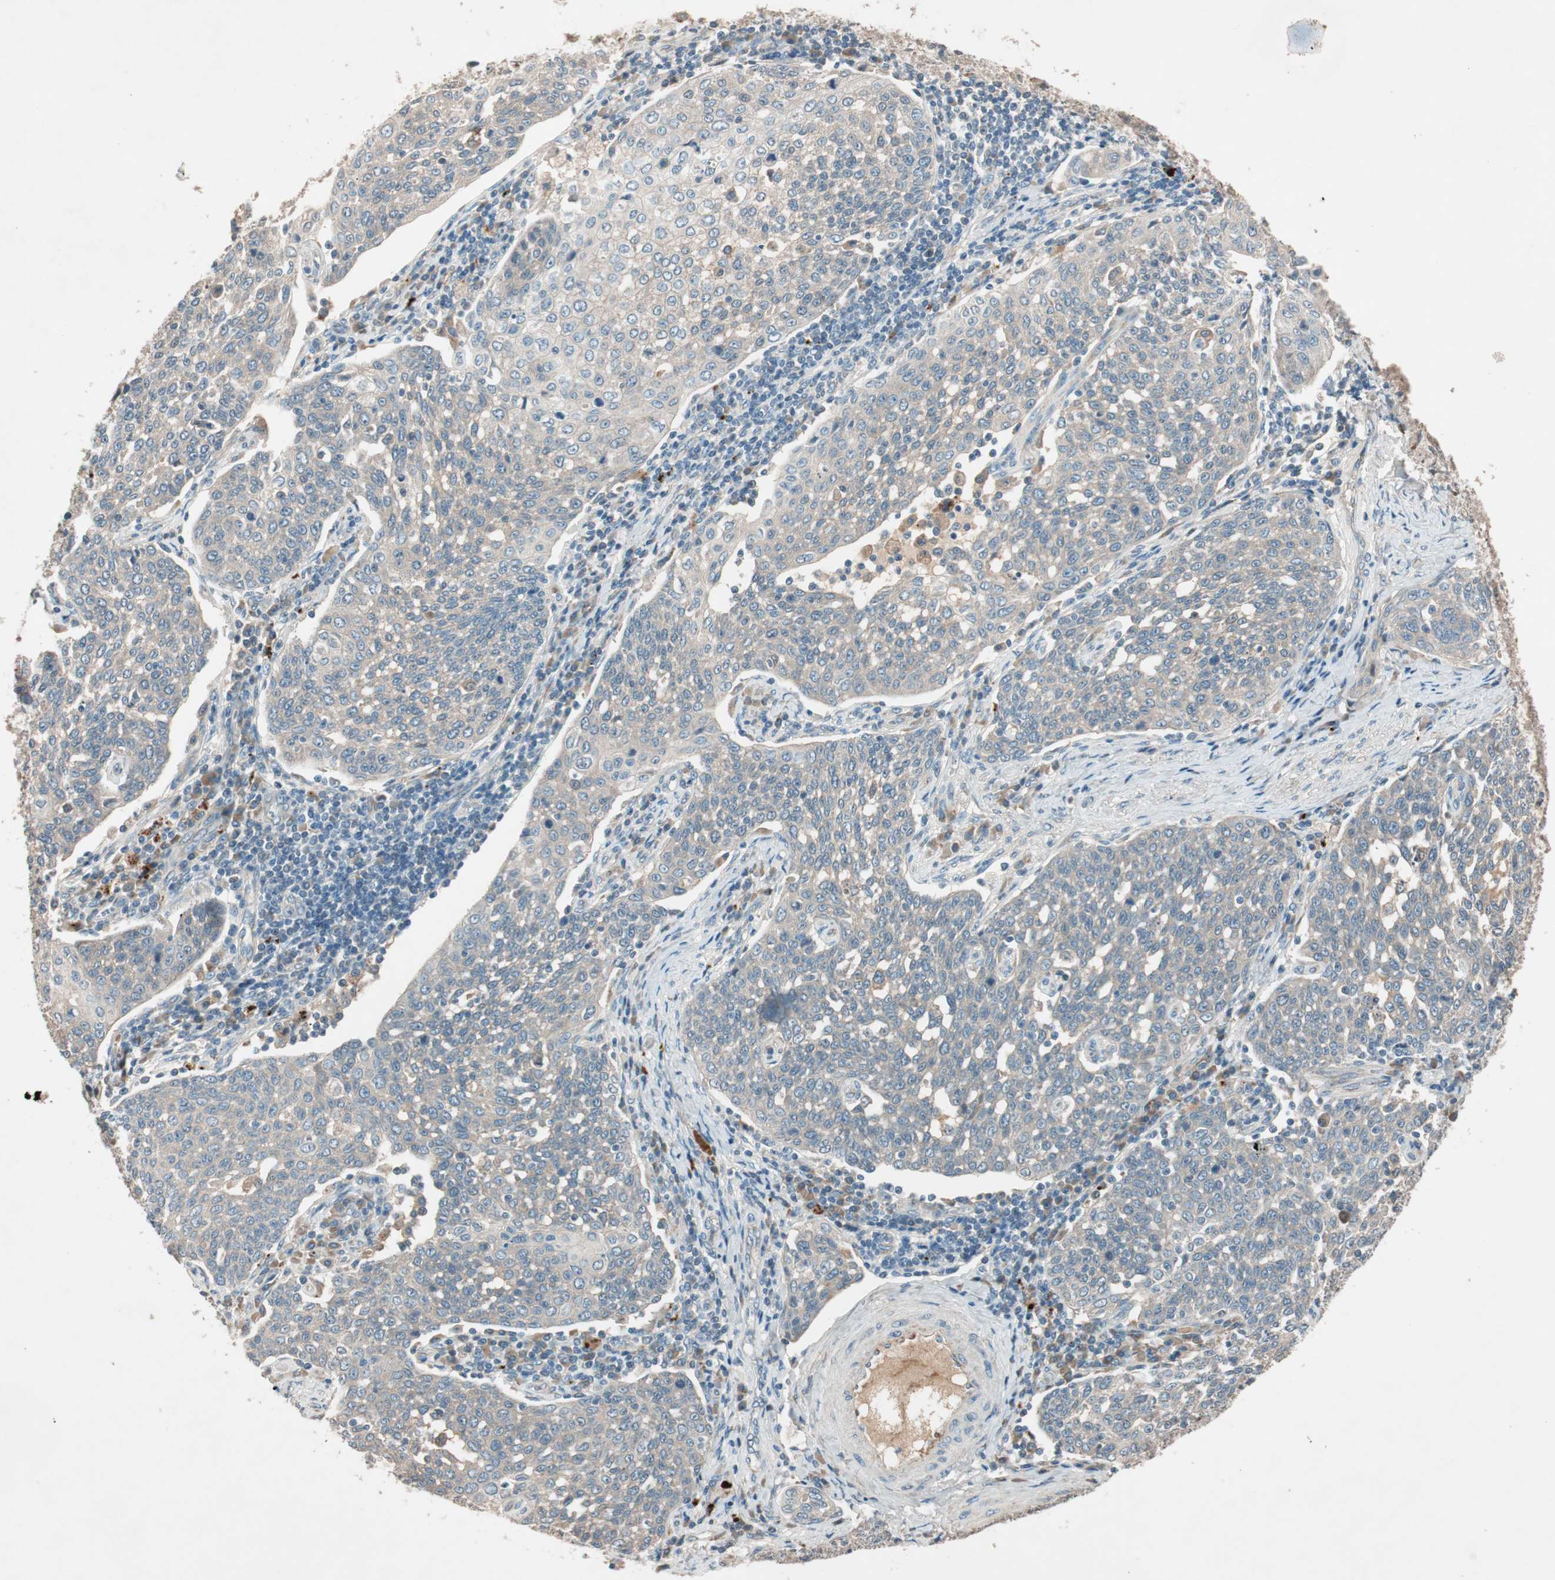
{"staining": {"intensity": "negative", "quantity": "none", "location": "none"}, "tissue": "cervical cancer", "cell_type": "Tumor cells", "image_type": "cancer", "snomed": [{"axis": "morphology", "description": "Squamous cell carcinoma, NOS"}, {"axis": "topography", "description": "Cervix"}], "caption": "Immunohistochemical staining of human squamous cell carcinoma (cervical) shows no significant staining in tumor cells. (DAB (3,3'-diaminobenzidine) immunohistochemistry visualized using brightfield microscopy, high magnification).", "gene": "EPHA6", "patient": {"sex": "female", "age": 34}}